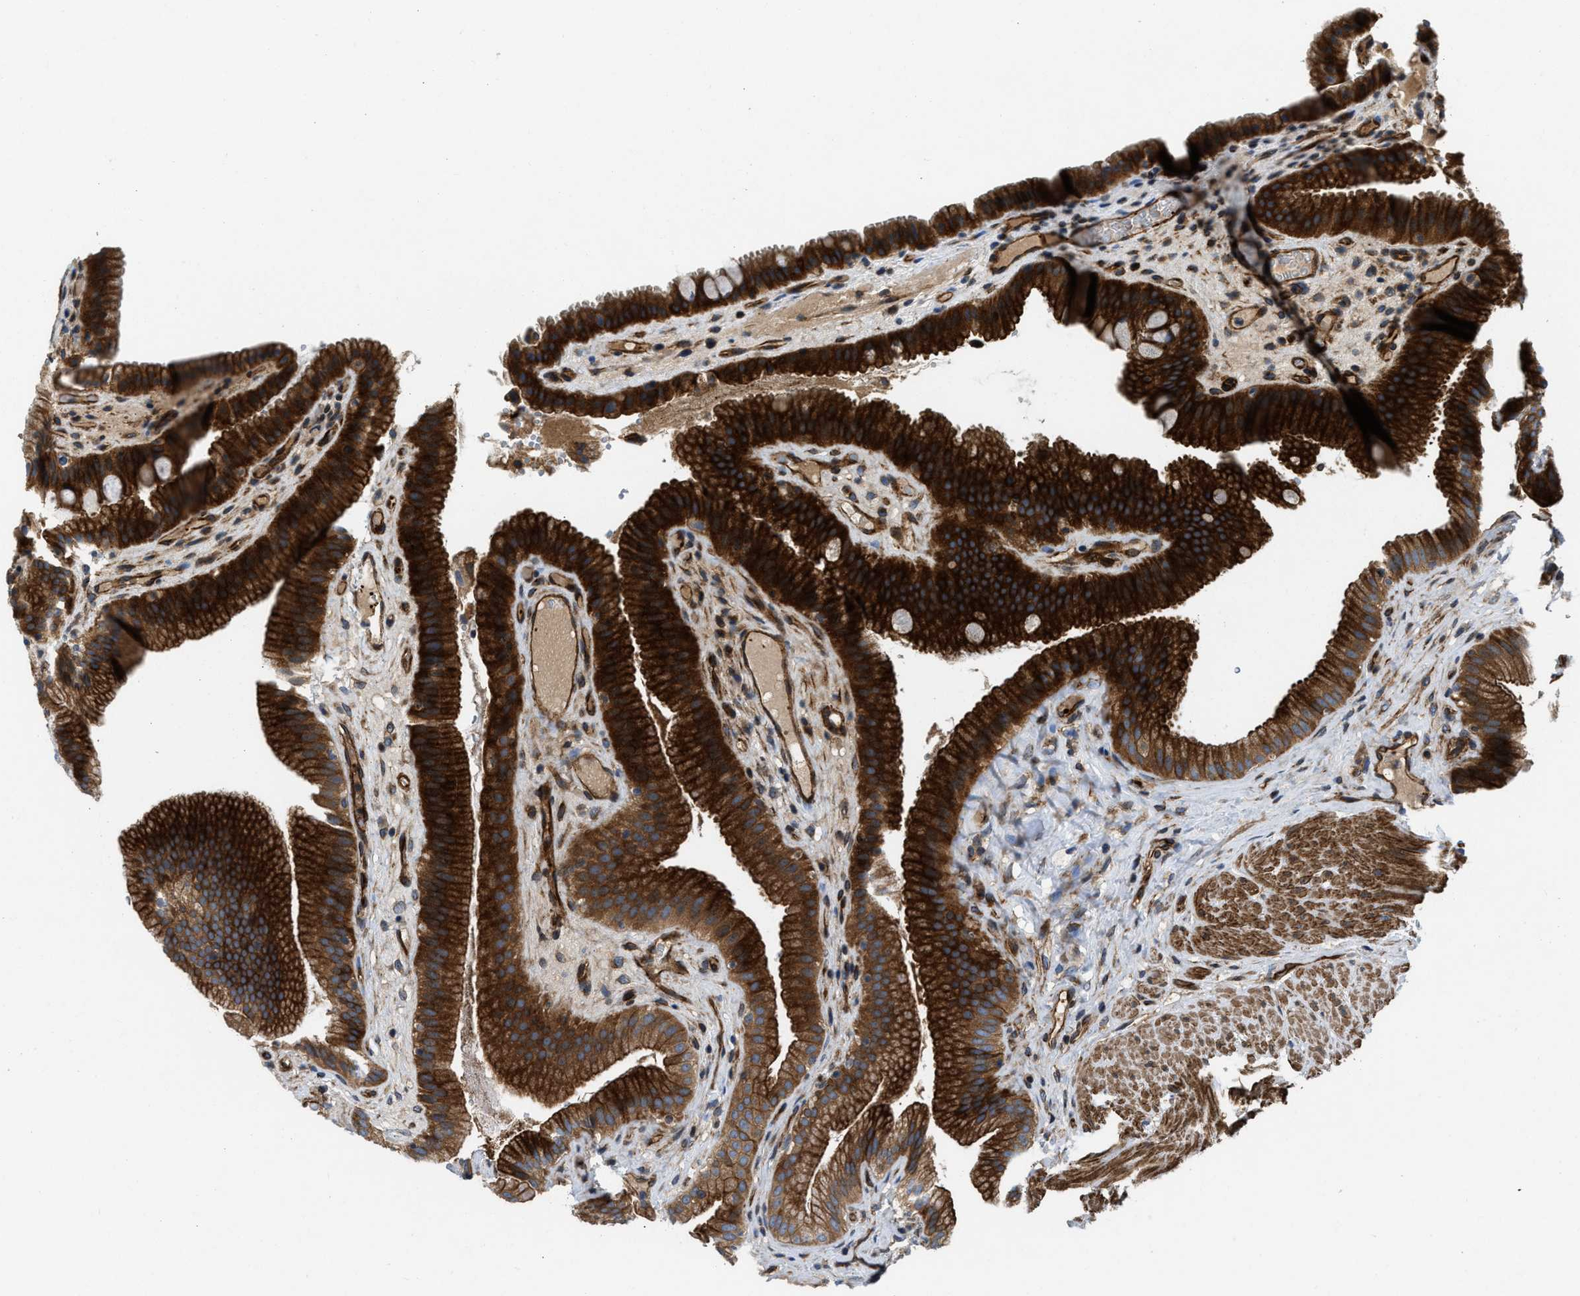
{"staining": {"intensity": "strong", "quantity": ">75%", "location": "cytoplasmic/membranous"}, "tissue": "gallbladder", "cell_type": "Glandular cells", "image_type": "normal", "snomed": [{"axis": "morphology", "description": "Normal tissue, NOS"}, {"axis": "topography", "description": "Gallbladder"}], "caption": "A high amount of strong cytoplasmic/membranous positivity is appreciated in approximately >75% of glandular cells in benign gallbladder. The staining was performed using DAB (3,3'-diaminobenzidine), with brown indicating positive protein expression. Nuclei are stained blue with hematoxylin.", "gene": "NYNRIN", "patient": {"sex": "male", "age": 49}}